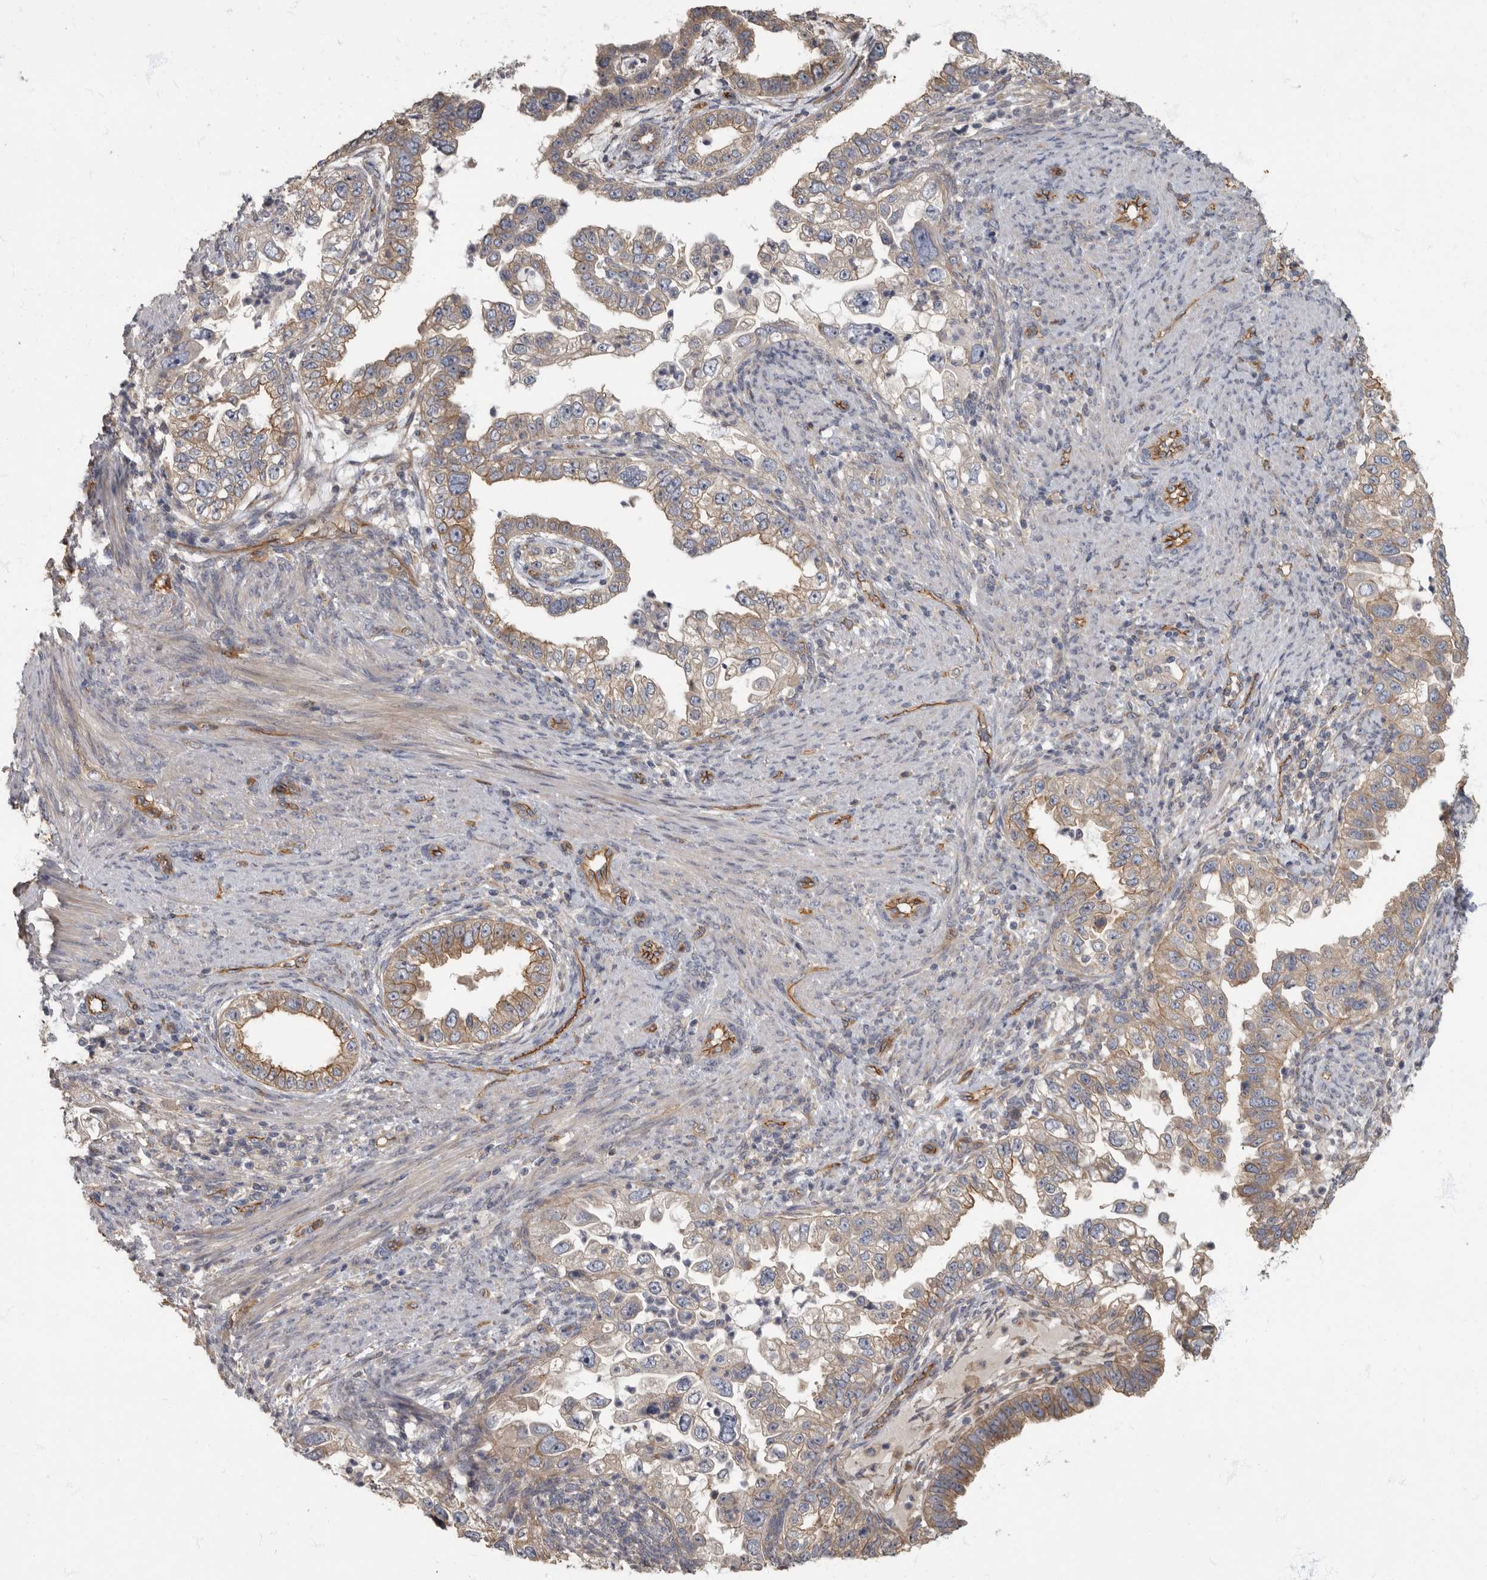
{"staining": {"intensity": "weak", "quantity": "25%-75%", "location": "cytoplasmic/membranous"}, "tissue": "endometrial cancer", "cell_type": "Tumor cells", "image_type": "cancer", "snomed": [{"axis": "morphology", "description": "Adenocarcinoma, NOS"}, {"axis": "topography", "description": "Endometrium"}], "caption": "A brown stain highlights weak cytoplasmic/membranous staining of a protein in human adenocarcinoma (endometrial) tumor cells. (DAB (3,3'-diaminobenzidine) IHC with brightfield microscopy, high magnification).", "gene": "PDK1", "patient": {"sex": "female", "age": 85}}